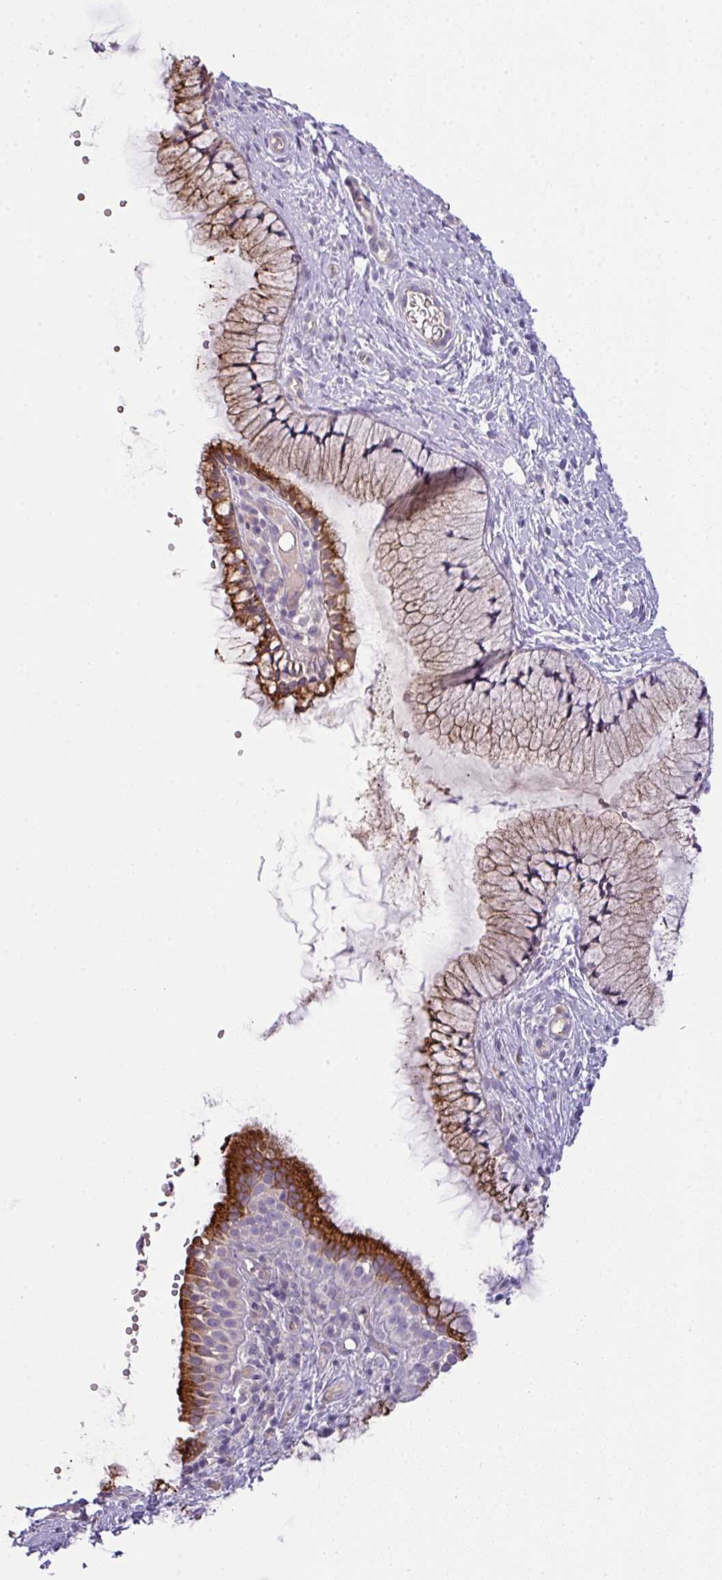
{"staining": {"intensity": "moderate", "quantity": "25%-75%", "location": "cytoplasmic/membranous"}, "tissue": "cervix", "cell_type": "Glandular cells", "image_type": "normal", "snomed": [{"axis": "morphology", "description": "Normal tissue, NOS"}, {"axis": "topography", "description": "Cervix"}], "caption": "This image demonstrates normal cervix stained with IHC to label a protein in brown. The cytoplasmic/membranous of glandular cells show moderate positivity for the protein. Nuclei are counter-stained blue.", "gene": "PIK3R5", "patient": {"sex": "female", "age": 36}}